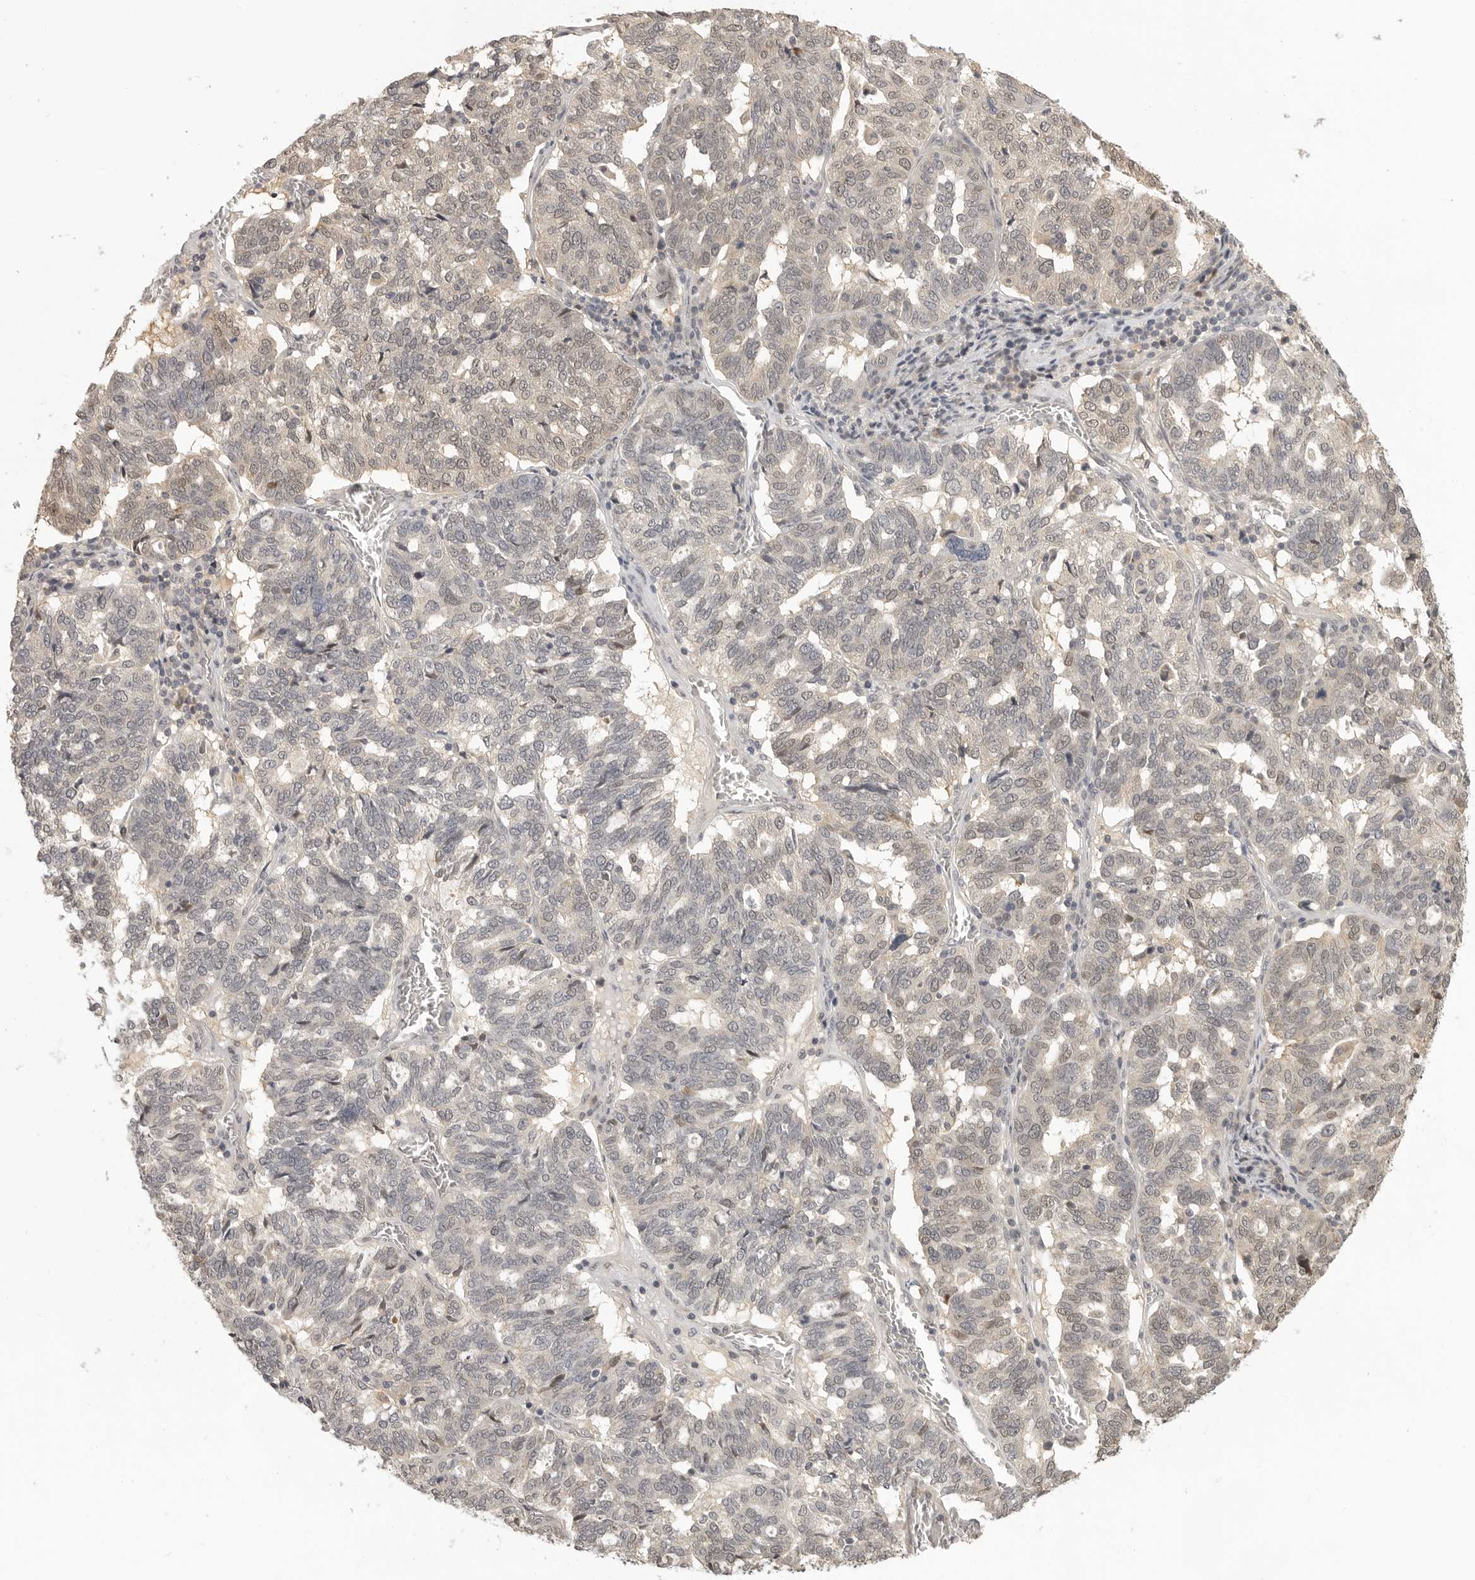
{"staining": {"intensity": "moderate", "quantity": "25%-75%", "location": "nuclear"}, "tissue": "ovarian cancer", "cell_type": "Tumor cells", "image_type": "cancer", "snomed": [{"axis": "morphology", "description": "Cystadenocarcinoma, serous, NOS"}, {"axis": "topography", "description": "Ovary"}], "caption": "Human ovarian cancer stained for a protein (brown) displays moderate nuclear positive staining in approximately 25%-75% of tumor cells.", "gene": "UROD", "patient": {"sex": "female", "age": 59}}